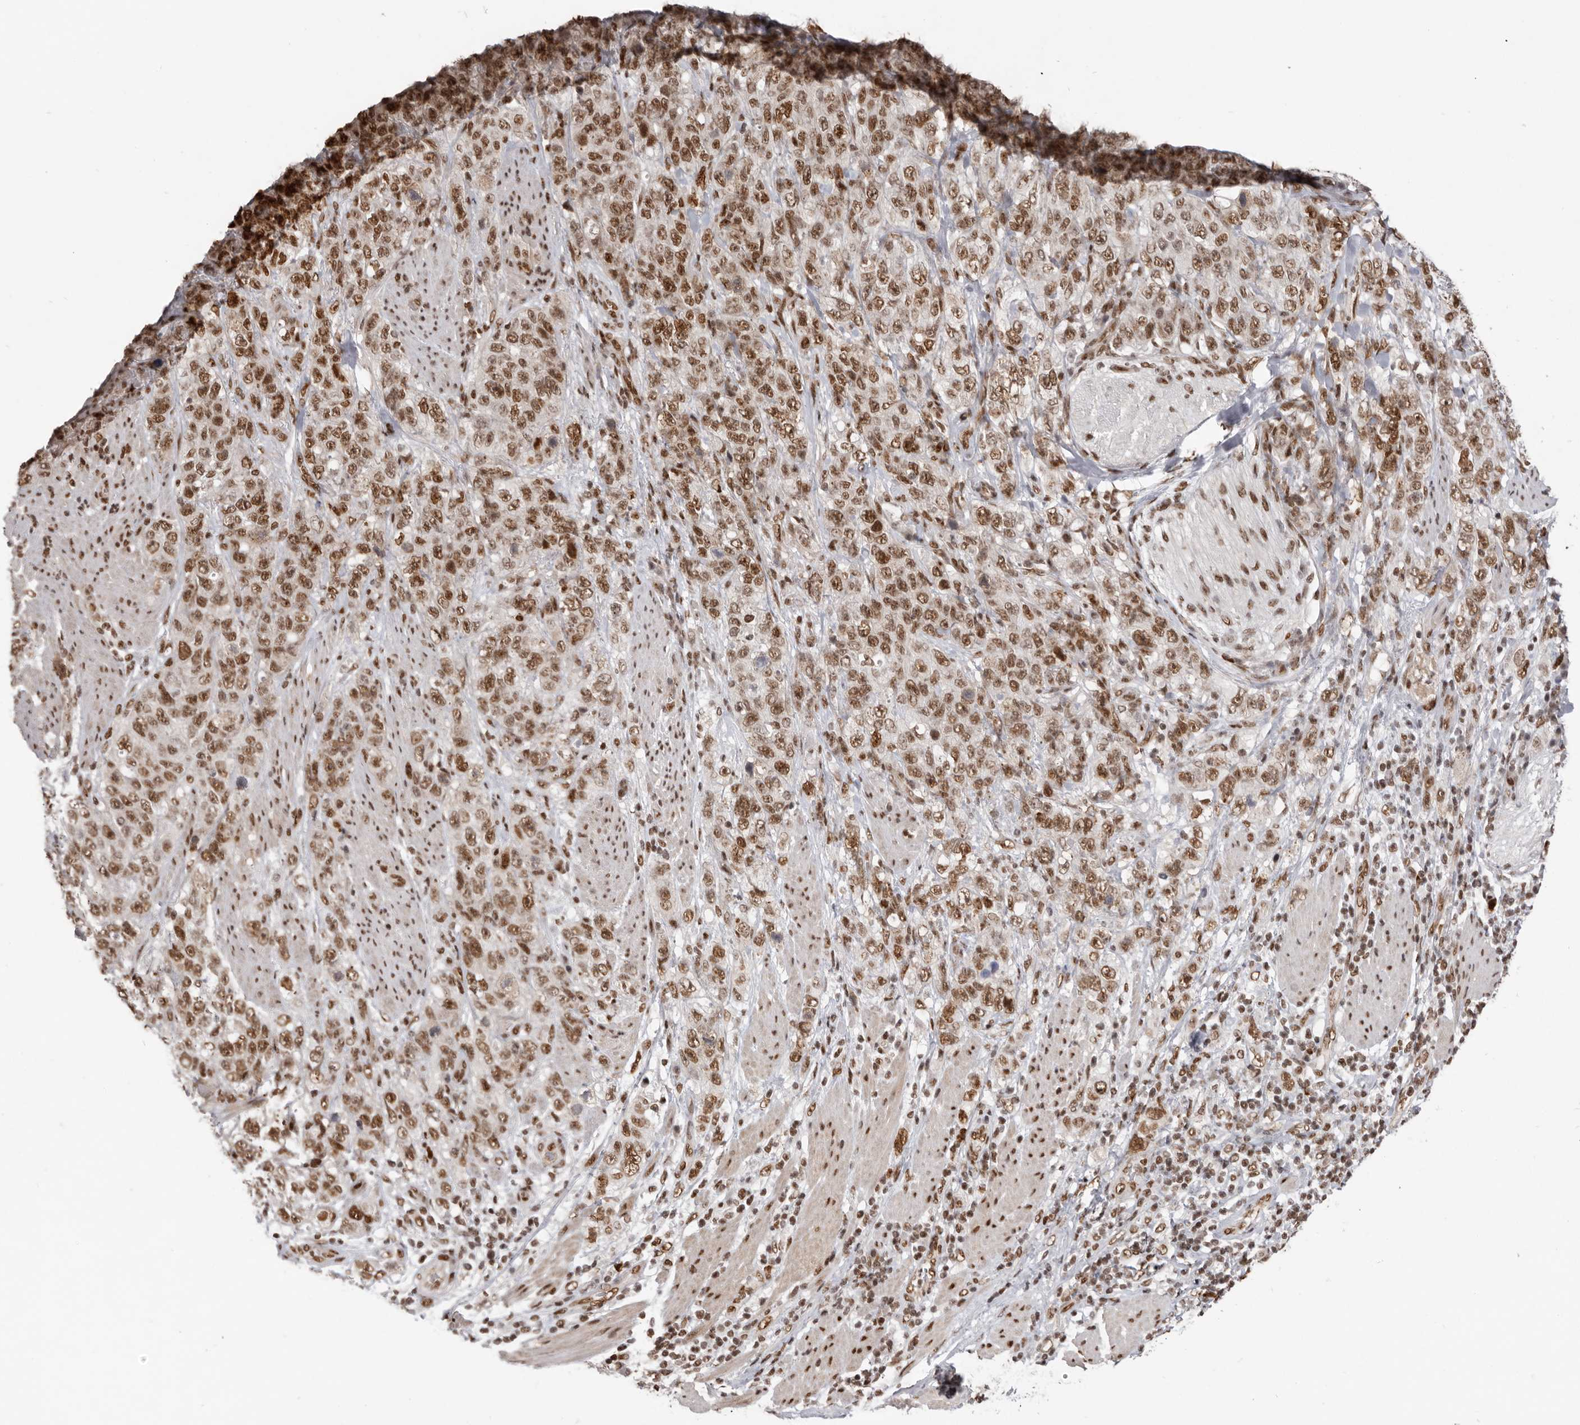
{"staining": {"intensity": "strong", "quantity": ">75%", "location": "nuclear"}, "tissue": "stomach cancer", "cell_type": "Tumor cells", "image_type": "cancer", "snomed": [{"axis": "morphology", "description": "Adenocarcinoma, NOS"}, {"axis": "topography", "description": "Stomach"}], "caption": "This photomicrograph reveals immunohistochemistry staining of adenocarcinoma (stomach), with high strong nuclear staining in about >75% of tumor cells.", "gene": "CHTOP", "patient": {"sex": "male", "age": 48}}